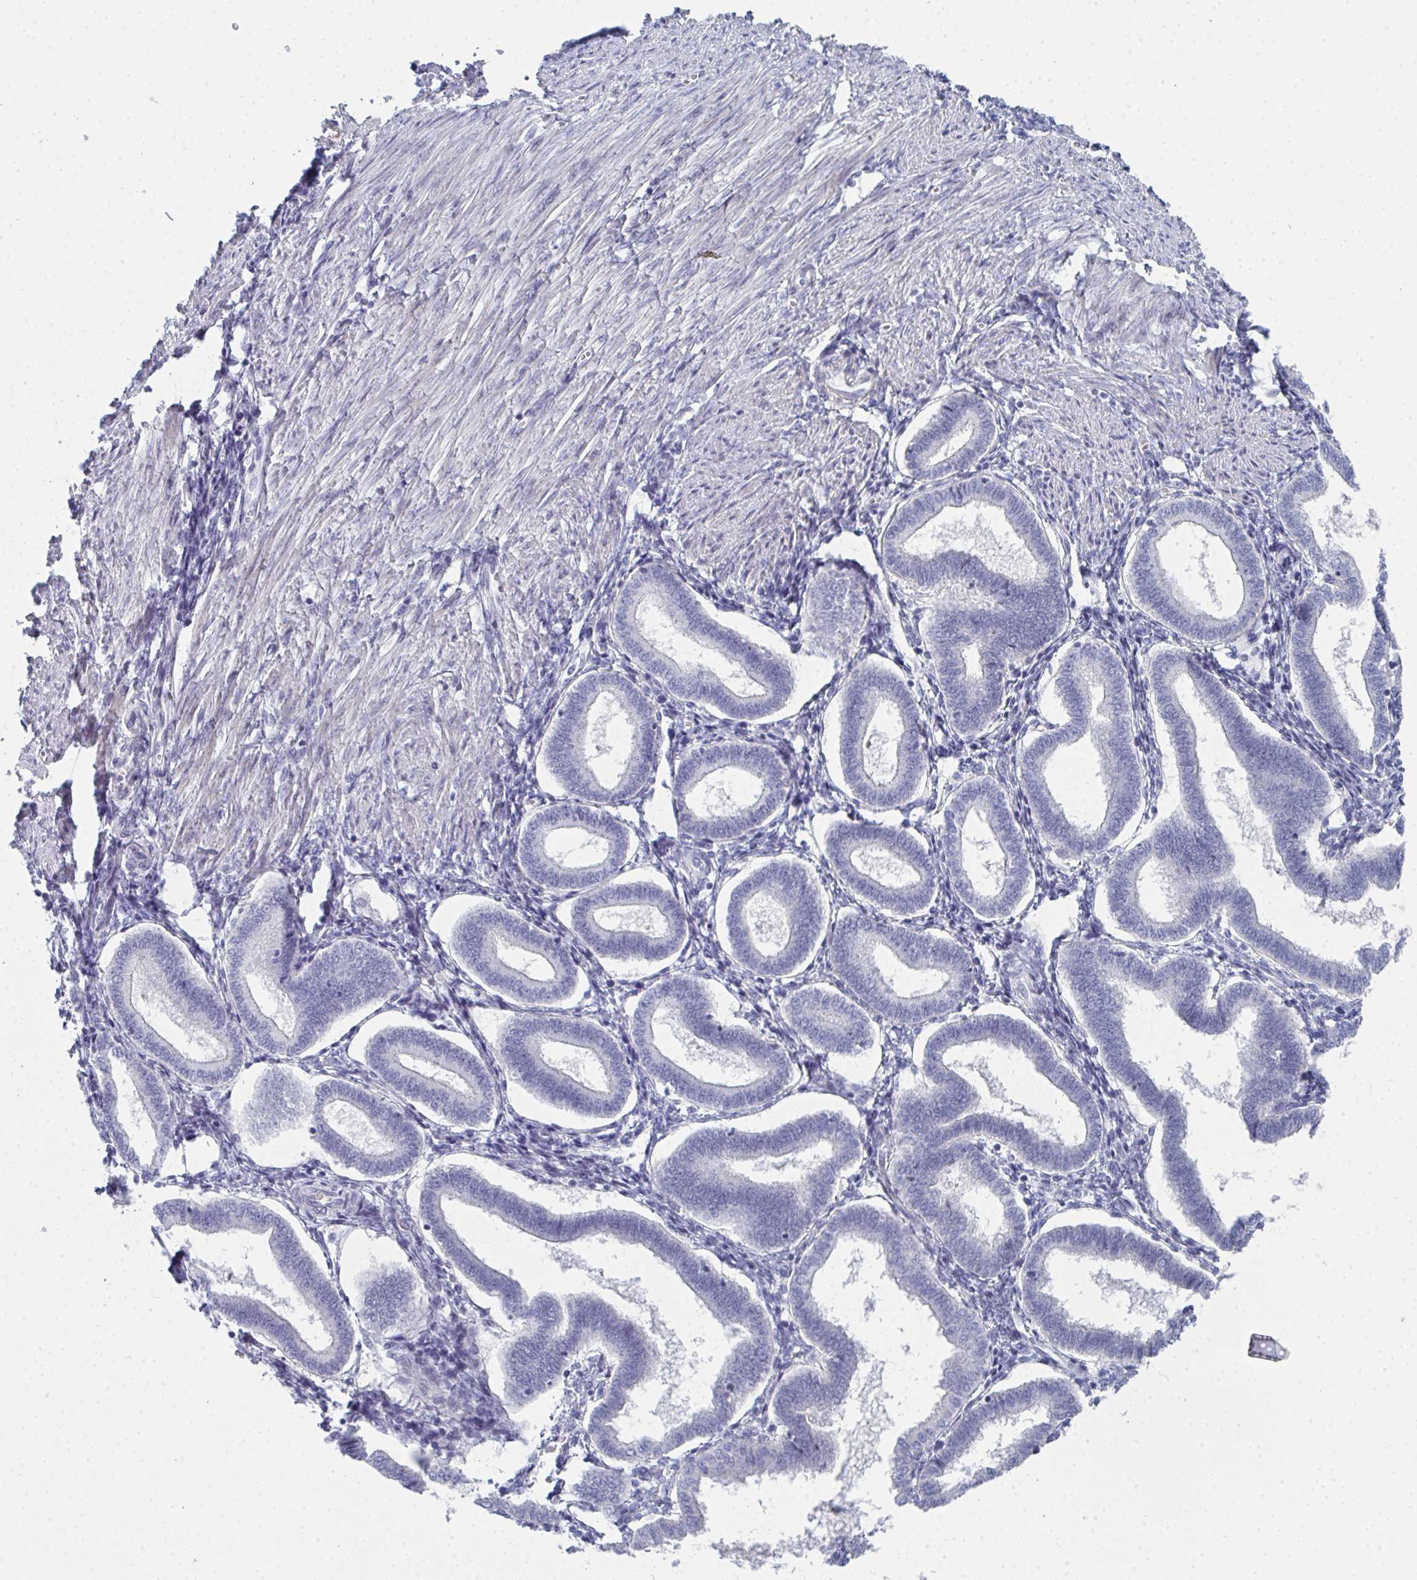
{"staining": {"intensity": "negative", "quantity": "none", "location": "none"}, "tissue": "endometrium", "cell_type": "Cells in endometrial stroma", "image_type": "normal", "snomed": [{"axis": "morphology", "description": "Normal tissue, NOS"}, {"axis": "topography", "description": "Endometrium"}], "caption": "Immunohistochemical staining of benign human endometrium shows no significant positivity in cells in endometrial stroma. Nuclei are stained in blue.", "gene": "A1CF", "patient": {"sex": "female", "age": 24}}